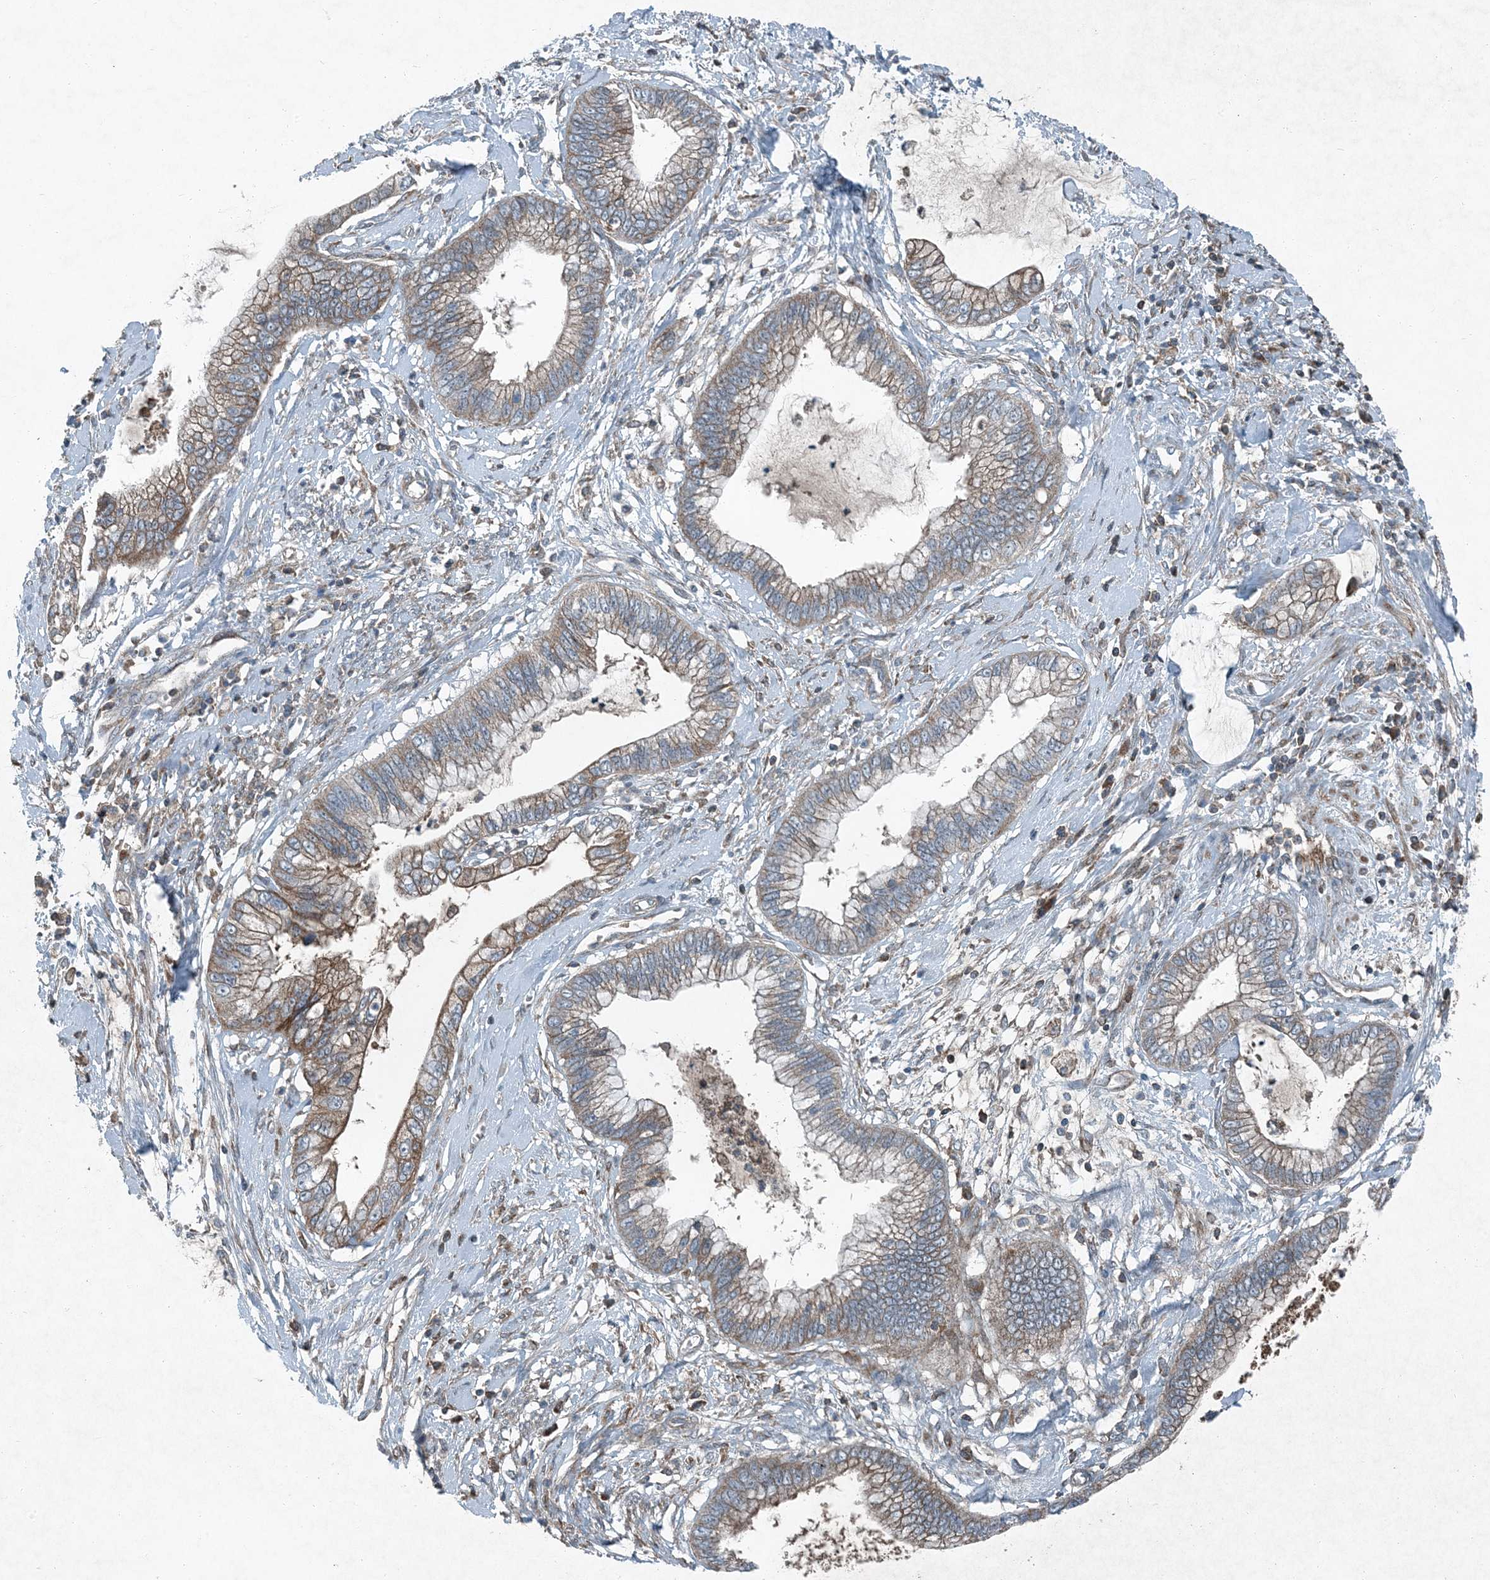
{"staining": {"intensity": "moderate", "quantity": "<25%", "location": "cytoplasmic/membranous"}, "tissue": "cervical cancer", "cell_type": "Tumor cells", "image_type": "cancer", "snomed": [{"axis": "morphology", "description": "Adenocarcinoma, NOS"}, {"axis": "topography", "description": "Cervix"}], "caption": "A high-resolution image shows immunohistochemistry staining of adenocarcinoma (cervical), which shows moderate cytoplasmic/membranous positivity in about <25% of tumor cells.", "gene": "APOM", "patient": {"sex": "female", "age": 44}}